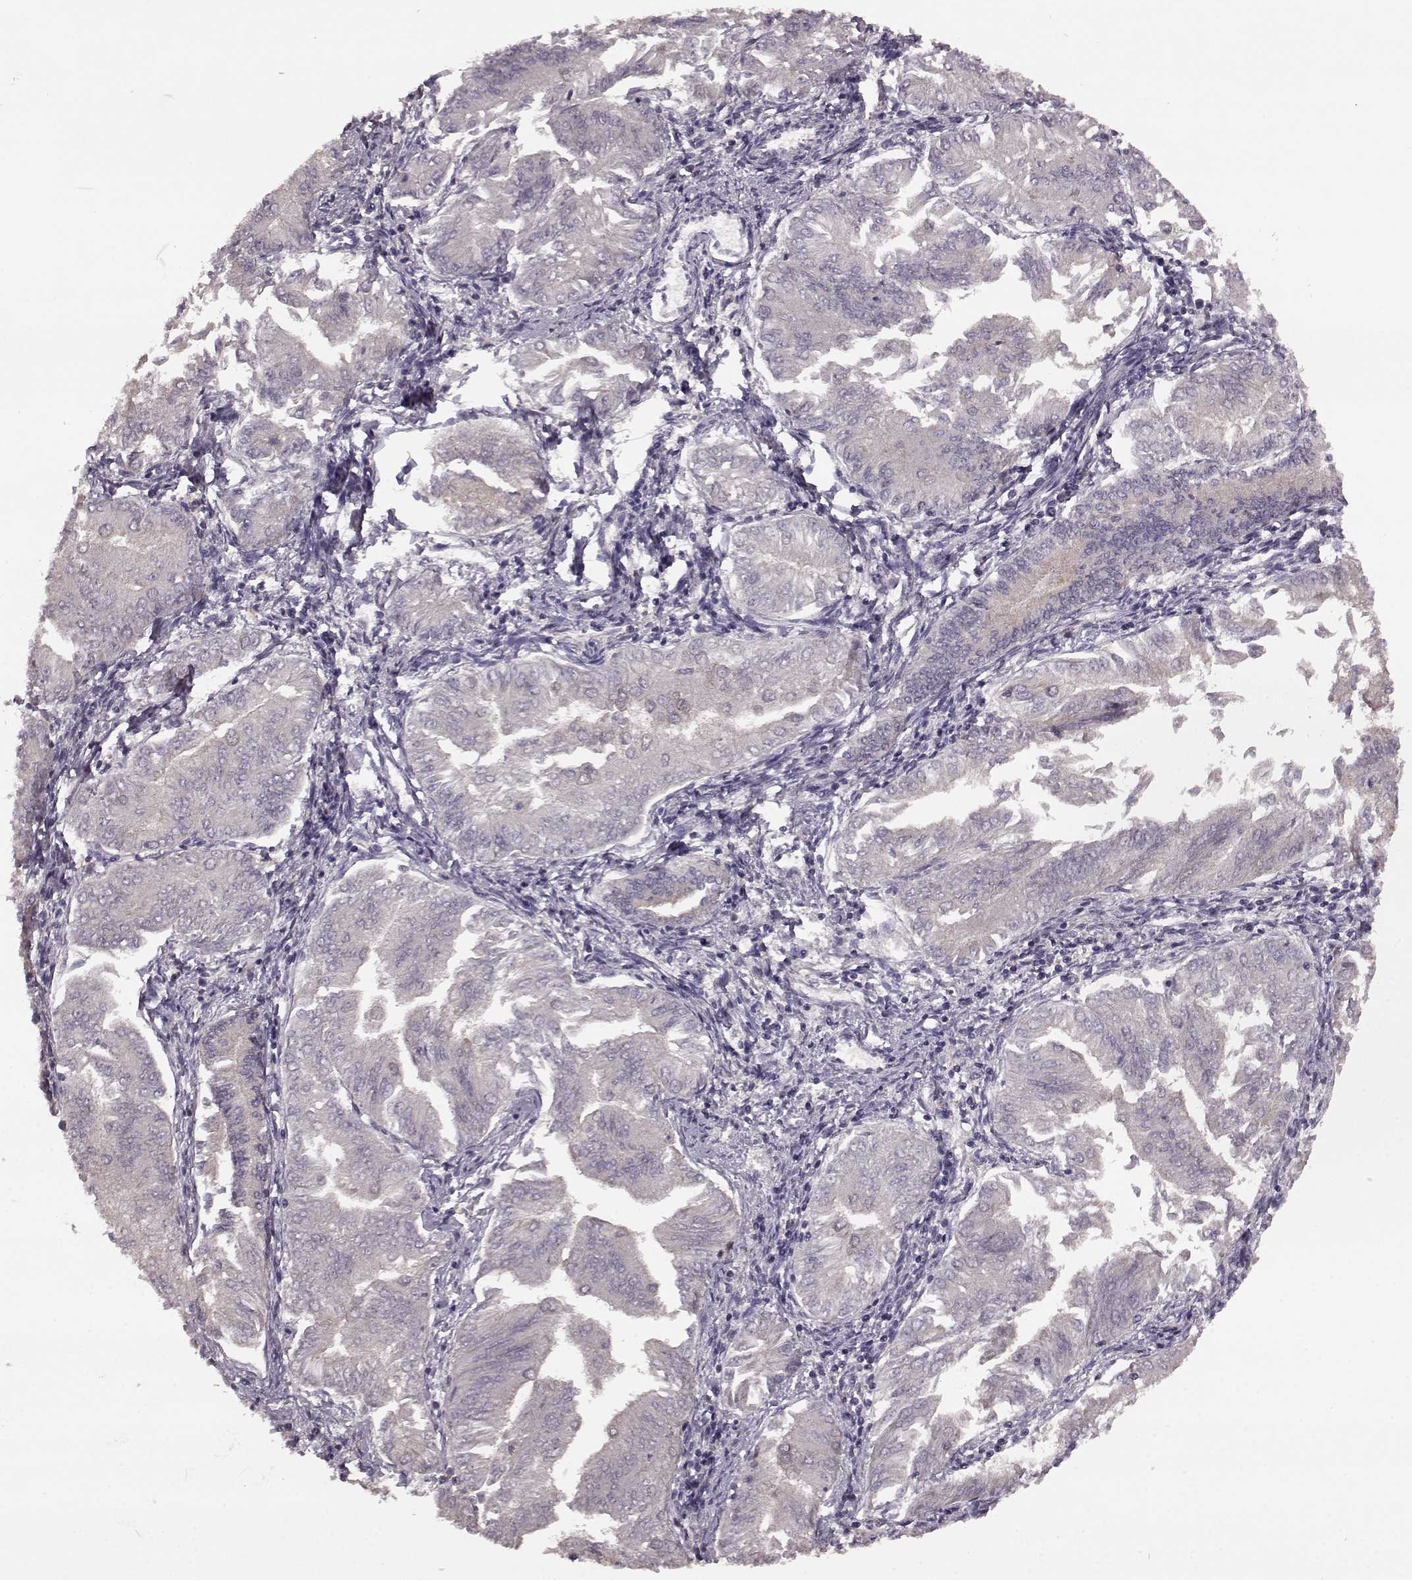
{"staining": {"intensity": "negative", "quantity": "none", "location": "none"}, "tissue": "endometrial cancer", "cell_type": "Tumor cells", "image_type": "cancer", "snomed": [{"axis": "morphology", "description": "Adenocarcinoma, NOS"}, {"axis": "topography", "description": "Endometrium"}], "caption": "Tumor cells show no significant protein staining in endometrial cancer.", "gene": "SLC52A3", "patient": {"sex": "female", "age": 53}}